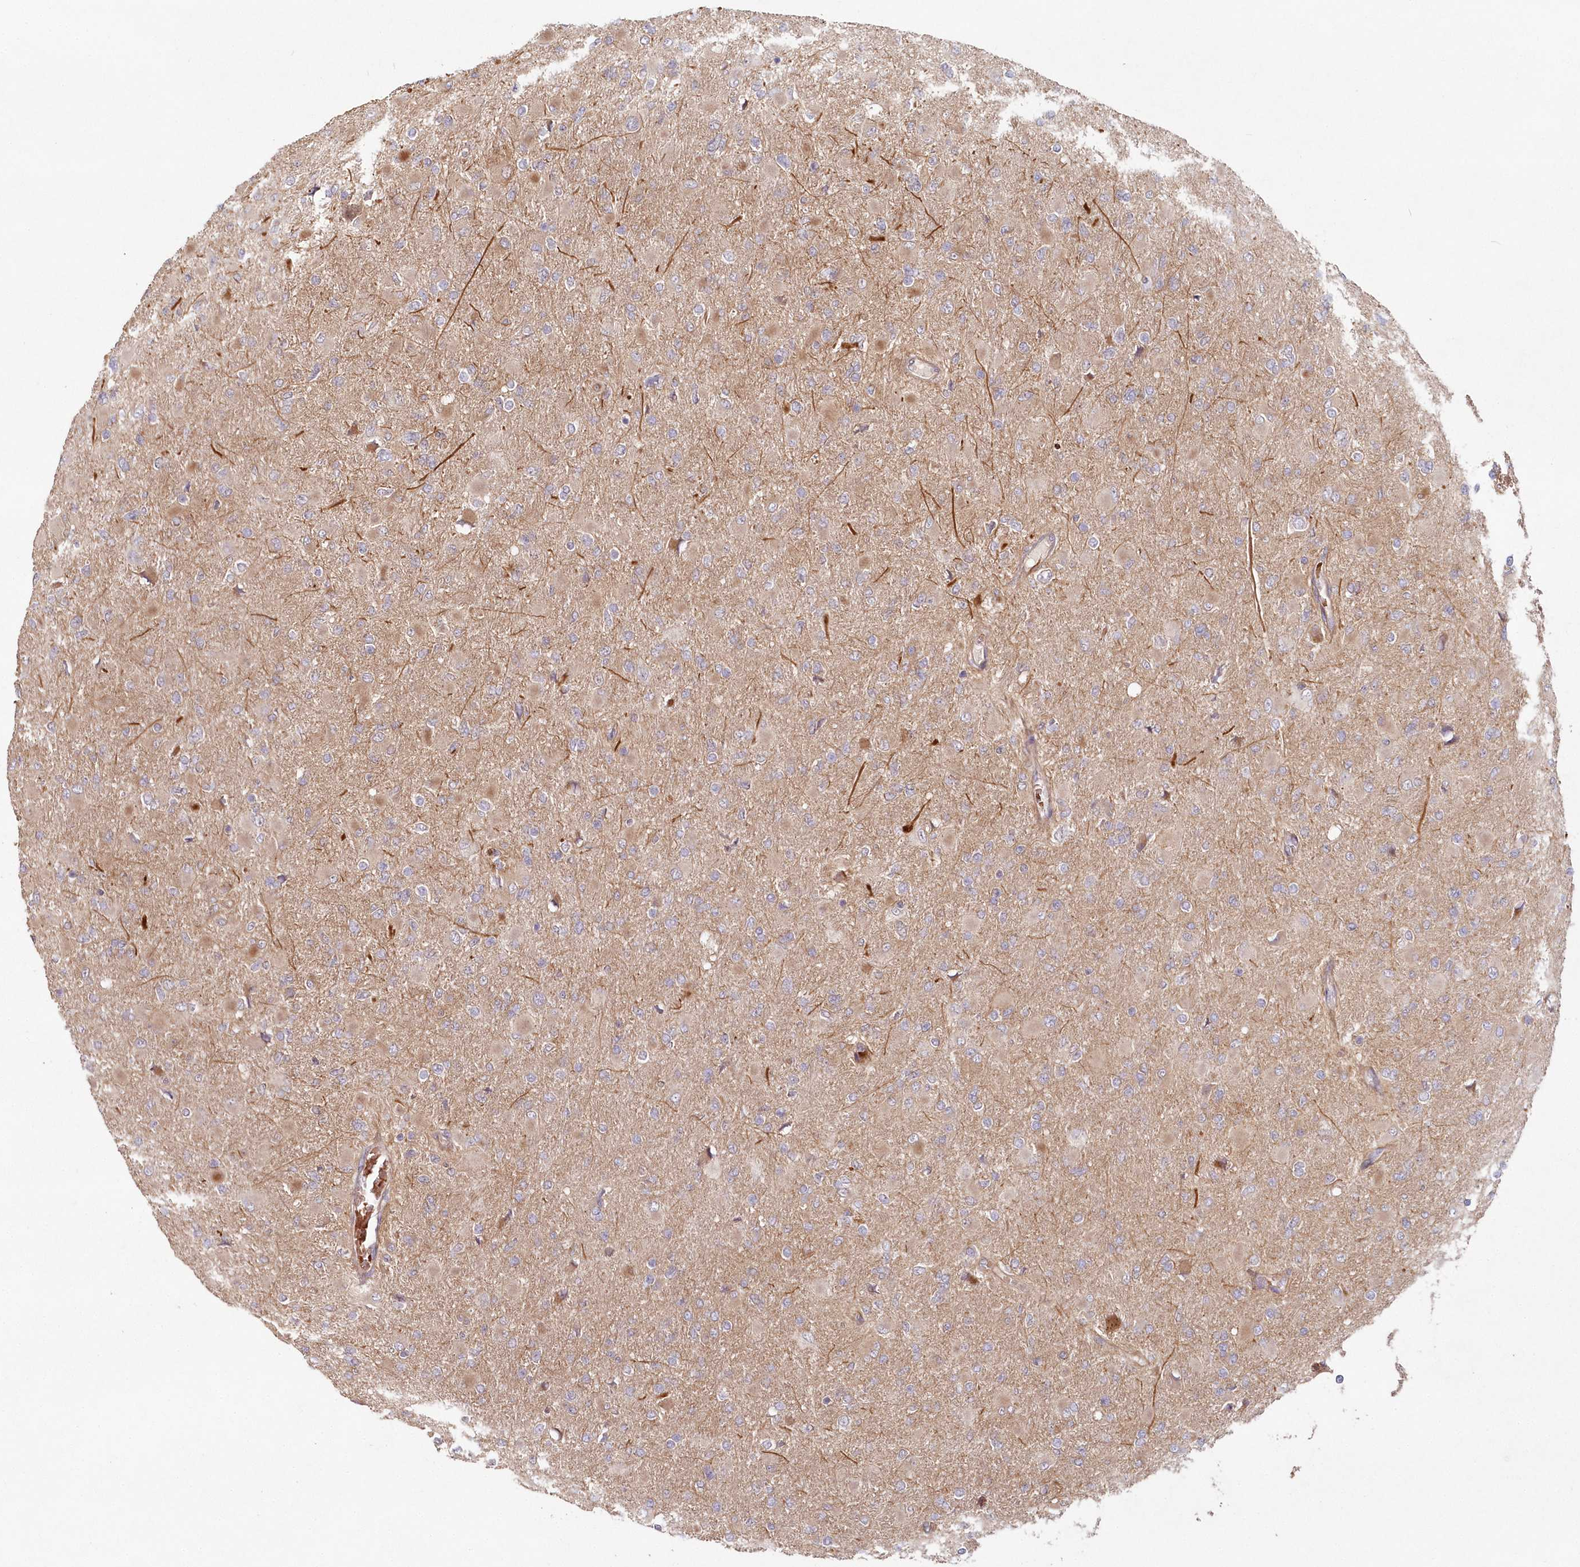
{"staining": {"intensity": "weak", "quantity": "25%-75%", "location": "cytoplasmic/membranous"}, "tissue": "glioma", "cell_type": "Tumor cells", "image_type": "cancer", "snomed": [{"axis": "morphology", "description": "Glioma, malignant, High grade"}, {"axis": "topography", "description": "Cerebral cortex"}], "caption": "Human glioma stained with a protein marker reveals weak staining in tumor cells.", "gene": "HYCC2", "patient": {"sex": "female", "age": 36}}